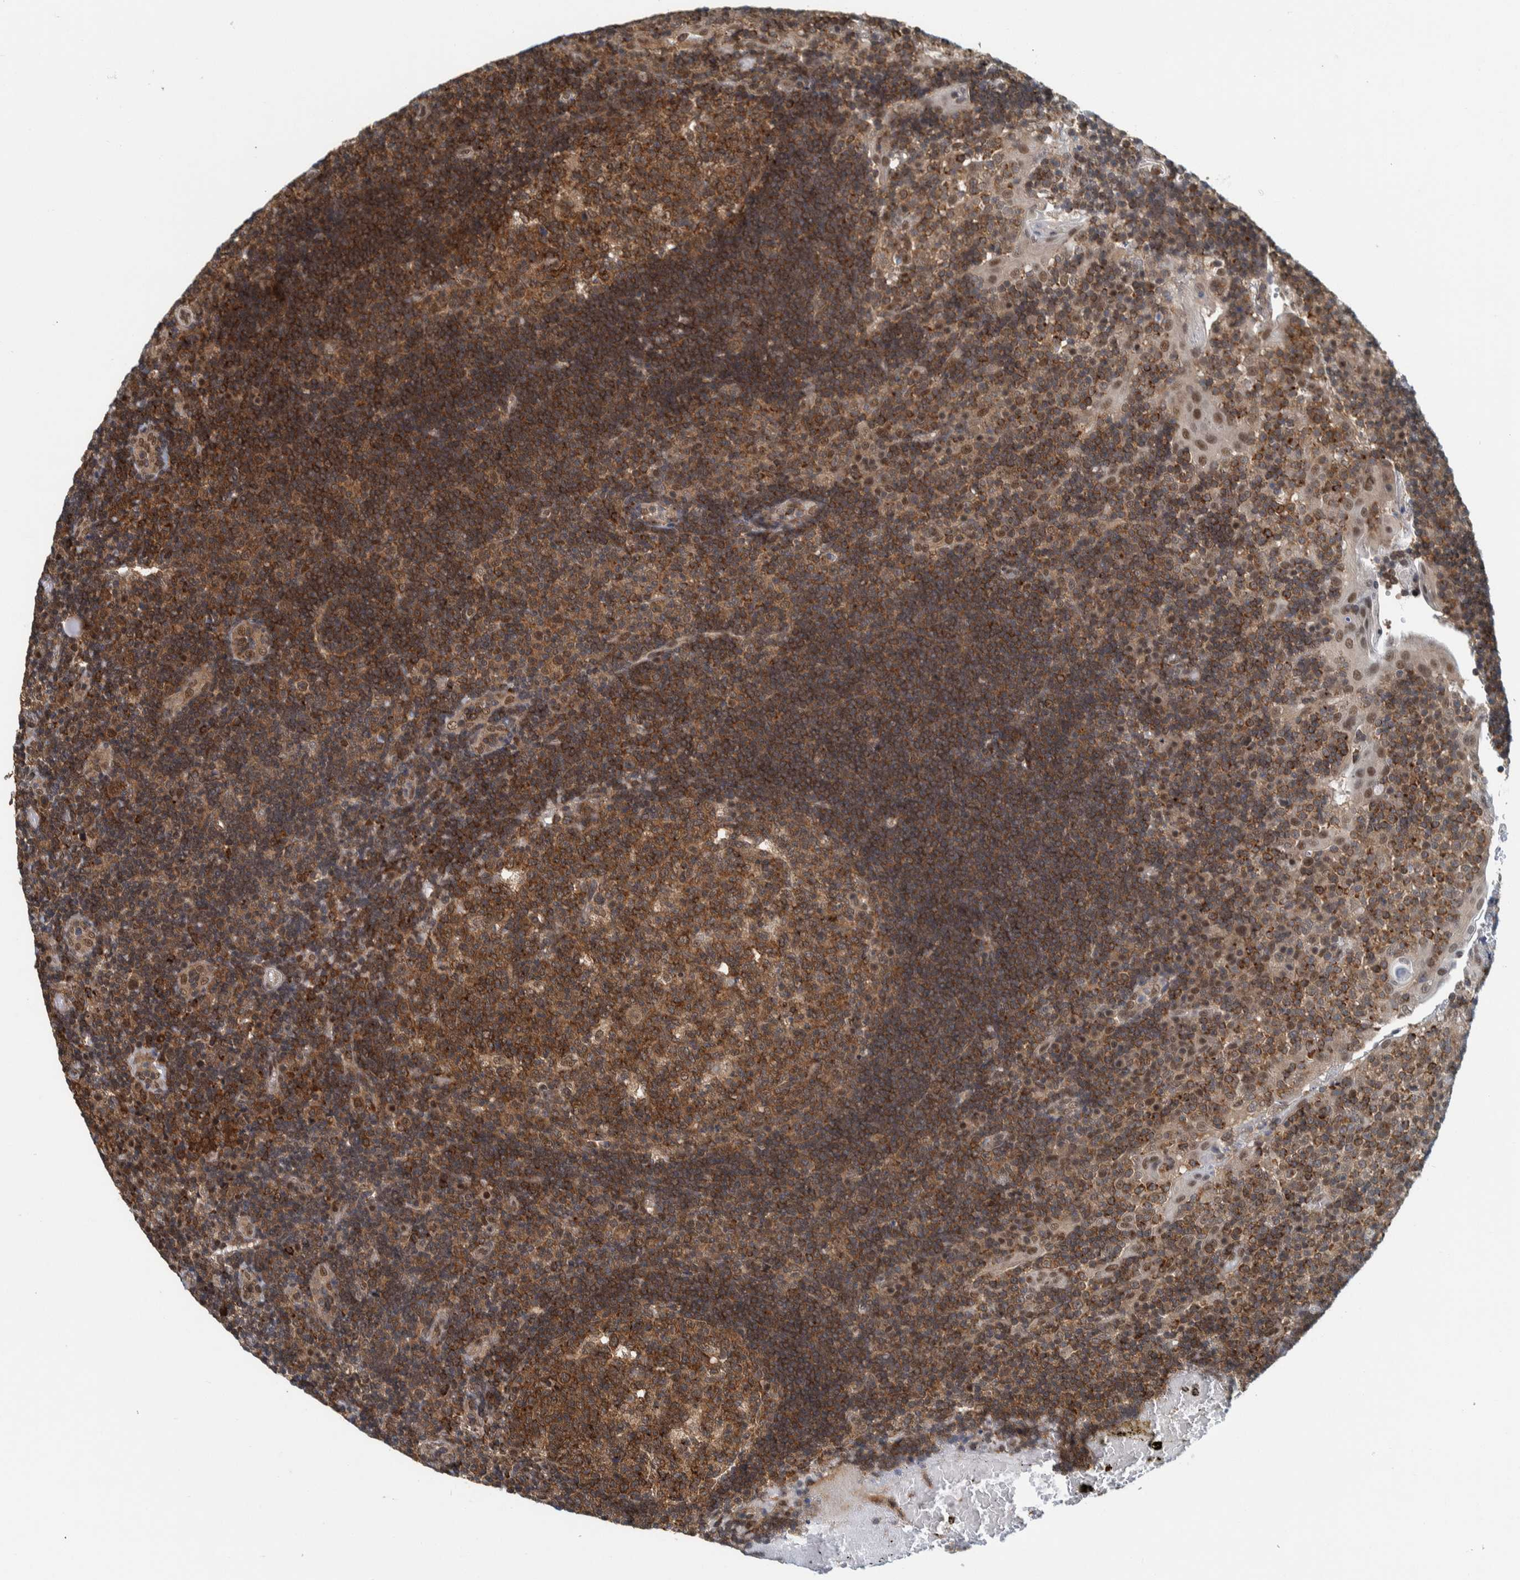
{"staining": {"intensity": "moderate", "quantity": ">75%", "location": "cytoplasmic/membranous"}, "tissue": "tonsil", "cell_type": "Germinal center cells", "image_type": "normal", "snomed": [{"axis": "morphology", "description": "Normal tissue, NOS"}, {"axis": "topography", "description": "Tonsil"}], "caption": "Moderate cytoplasmic/membranous expression for a protein is present in about >75% of germinal center cells of unremarkable tonsil using immunohistochemistry.", "gene": "COPS3", "patient": {"sex": "female", "age": 40}}